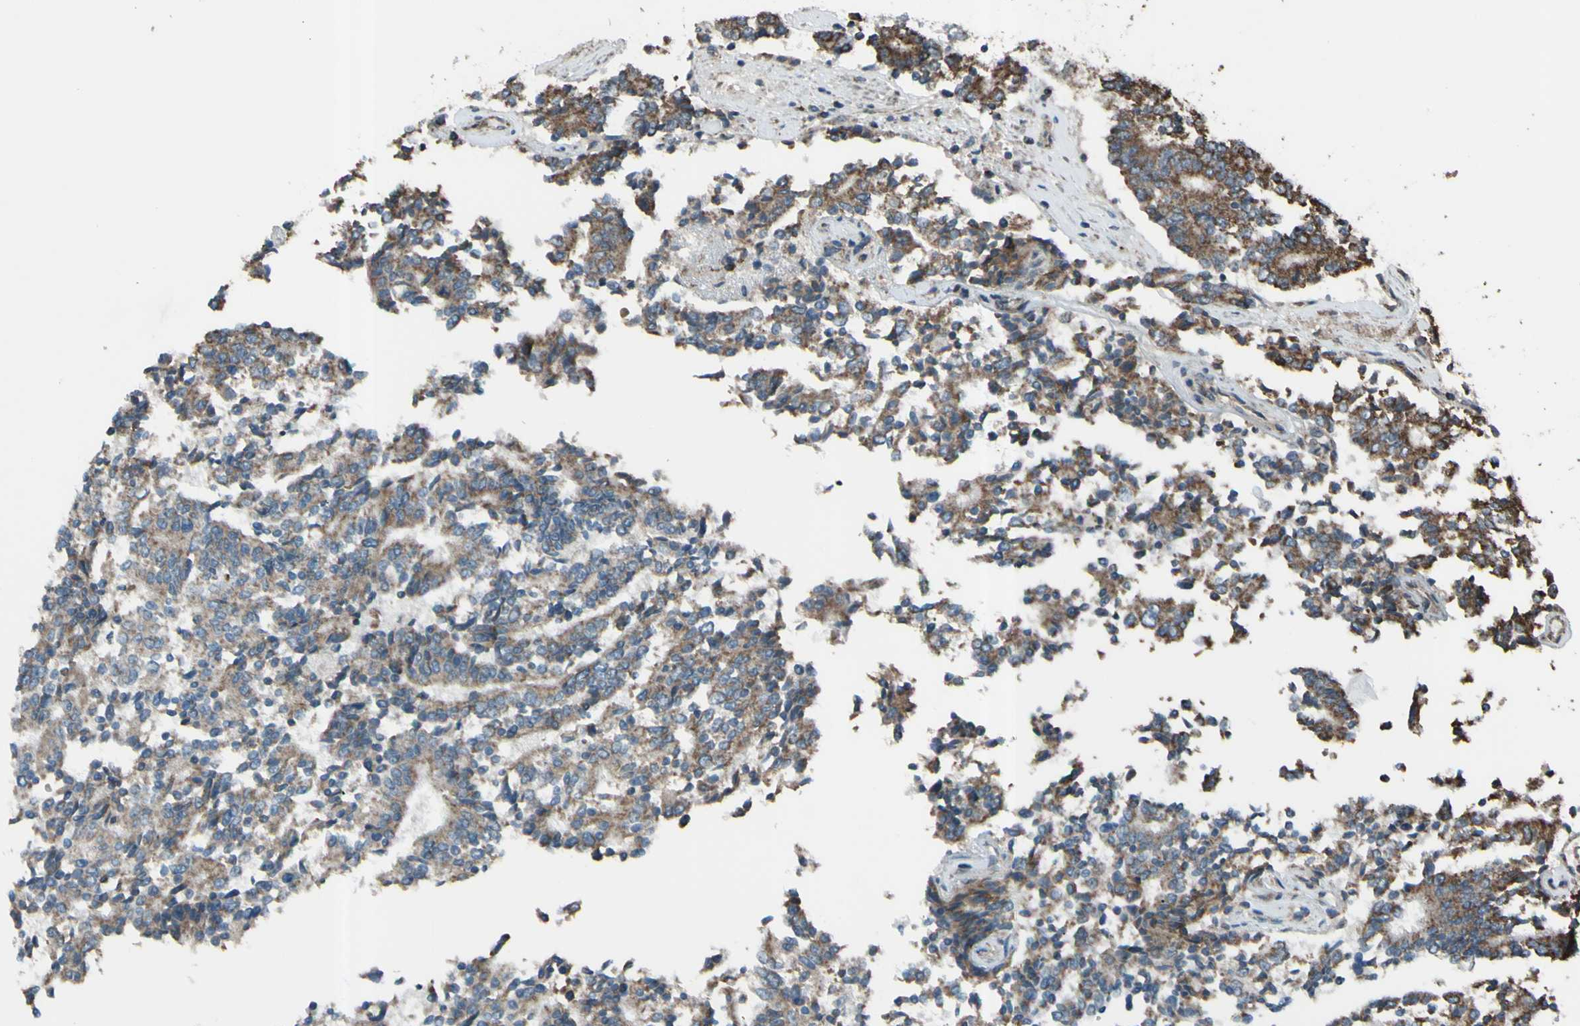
{"staining": {"intensity": "weak", "quantity": ">75%", "location": "cytoplasmic/membranous"}, "tissue": "prostate cancer", "cell_type": "Tumor cells", "image_type": "cancer", "snomed": [{"axis": "morphology", "description": "Normal tissue, NOS"}, {"axis": "morphology", "description": "Adenocarcinoma, High grade"}, {"axis": "topography", "description": "Prostate"}, {"axis": "topography", "description": "Seminal veicle"}], "caption": "Immunohistochemistry of human adenocarcinoma (high-grade) (prostate) displays low levels of weak cytoplasmic/membranous staining in approximately >75% of tumor cells.", "gene": "ACOT8", "patient": {"sex": "male", "age": 55}}